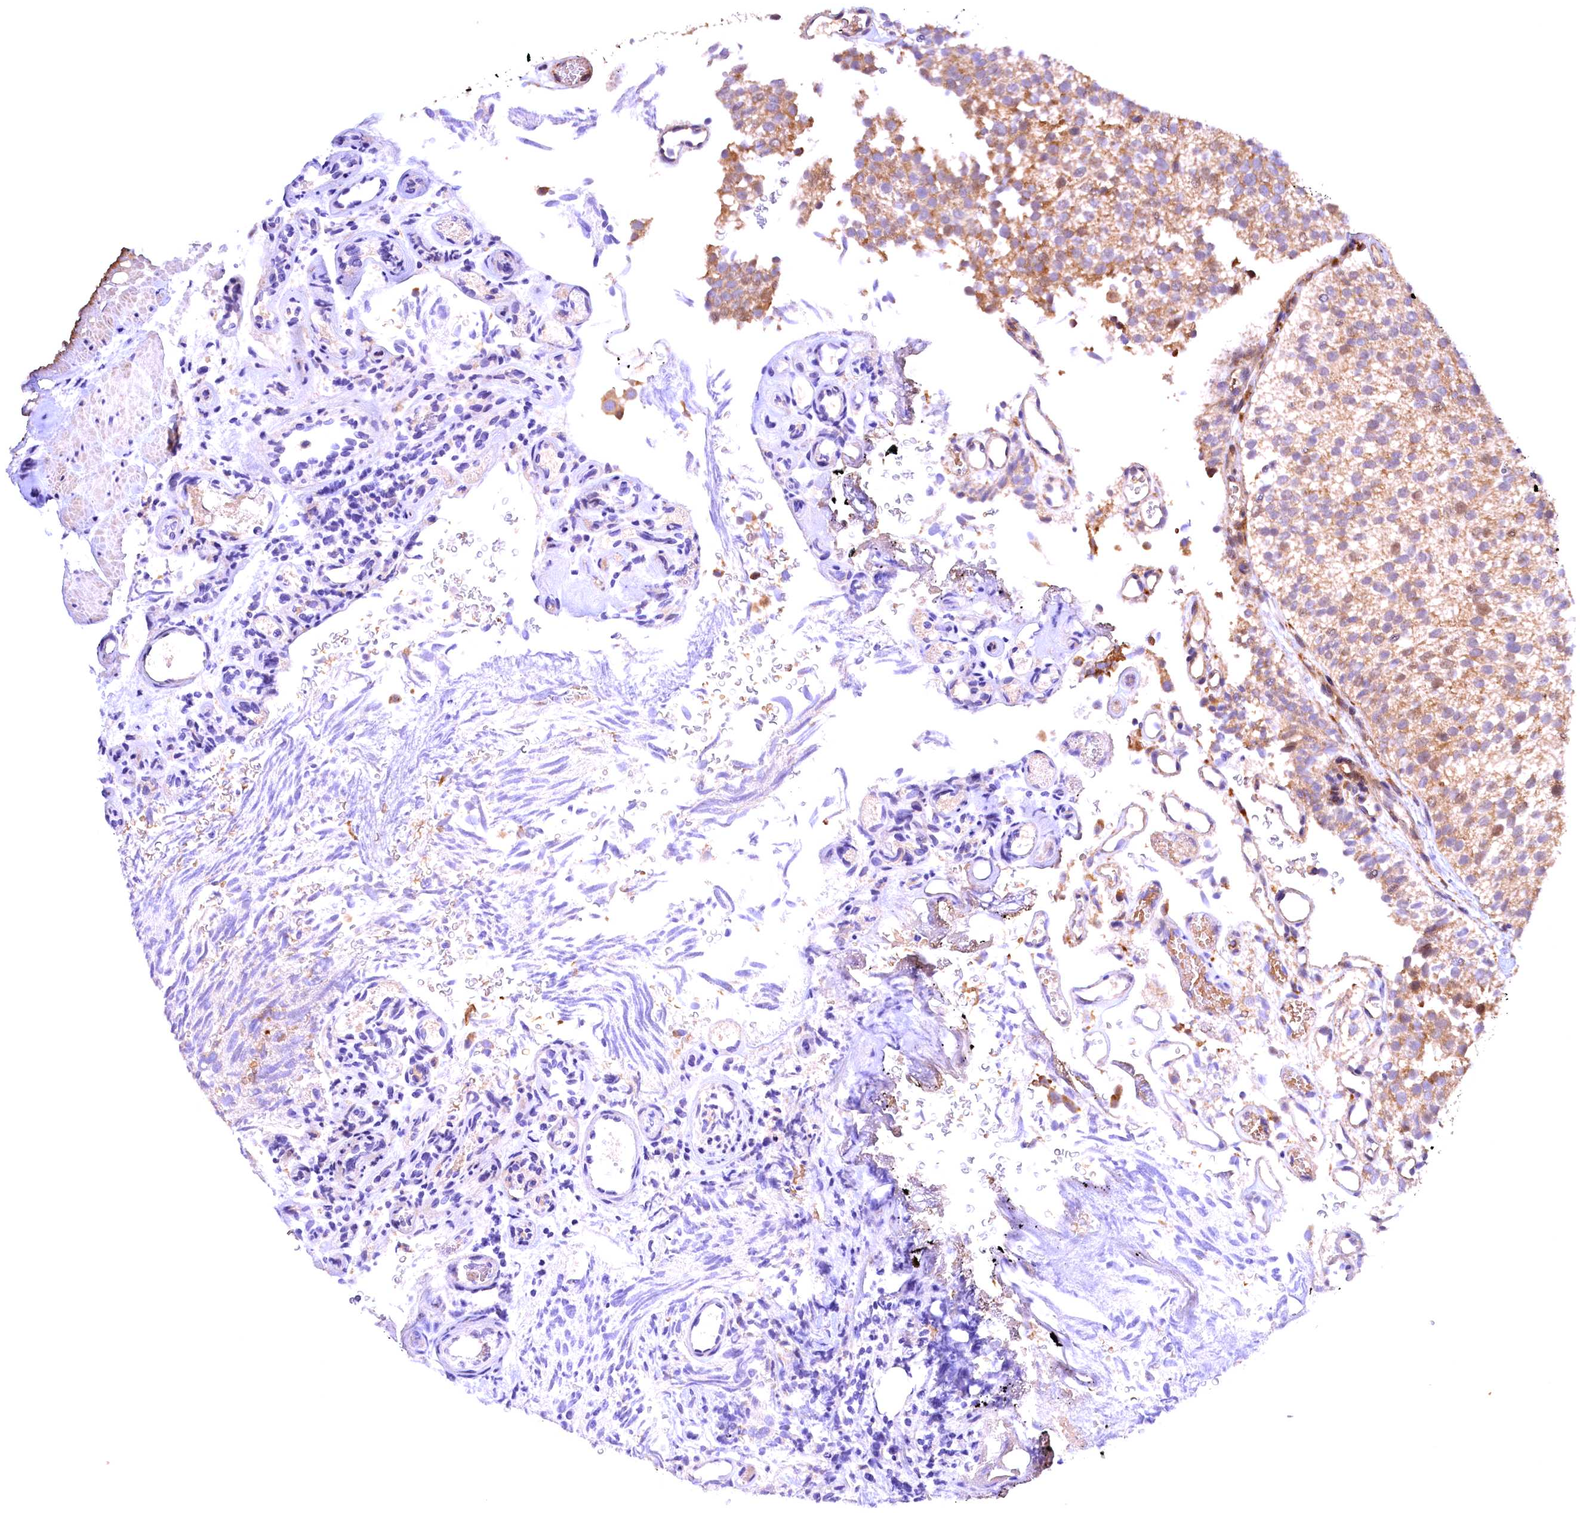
{"staining": {"intensity": "moderate", "quantity": ">75%", "location": "cytoplasmic/membranous,nuclear"}, "tissue": "urothelial cancer", "cell_type": "Tumor cells", "image_type": "cancer", "snomed": [{"axis": "morphology", "description": "Urothelial carcinoma, Low grade"}, {"axis": "topography", "description": "Urinary bladder"}], "caption": "Immunohistochemical staining of human urothelial carcinoma (low-grade) shows medium levels of moderate cytoplasmic/membranous and nuclear protein staining in about >75% of tumor cells.", "gene": "NAIP", "patient": {"sex": "male", "age": 78}}